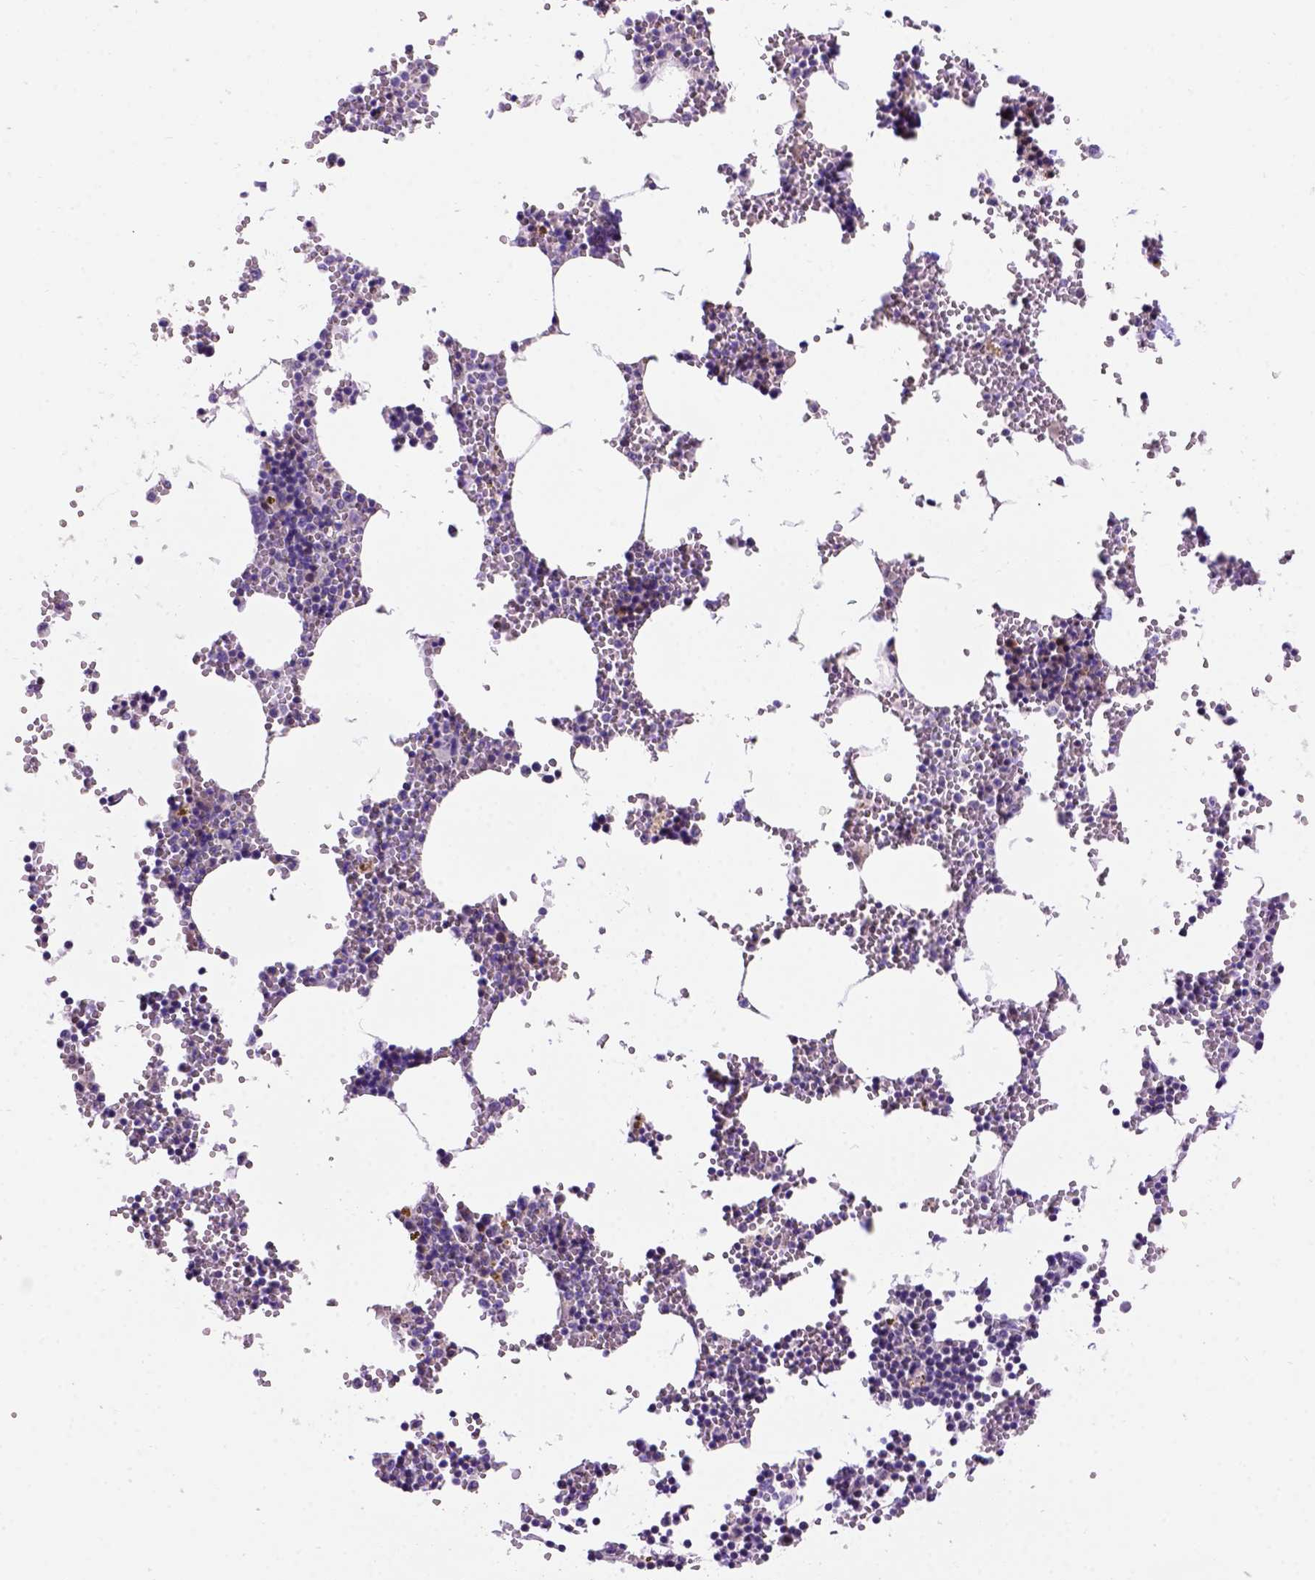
{"staining": {"intensity": "moderate", "quantity": "<25%", "location": "cytoplasmic/membranous"}, "tissue": "bone marrow", "cell_type": "Hematopoietic cells", "image_type": "normal", "snomed": [{"axis": "morphology", "description": "Normal tissue, NOS"}, {"axis": "topography", "description": "Bone marrow"}], "caption": "Immunohistochemical staining of normal human bone marrow exhibits low levels of moderate cytoplasmic/membranous positivity in approximately <25% of hematopoietic cells.", "gene": "L2HGDH", "patient": {"sex": "male", "age": 54}}